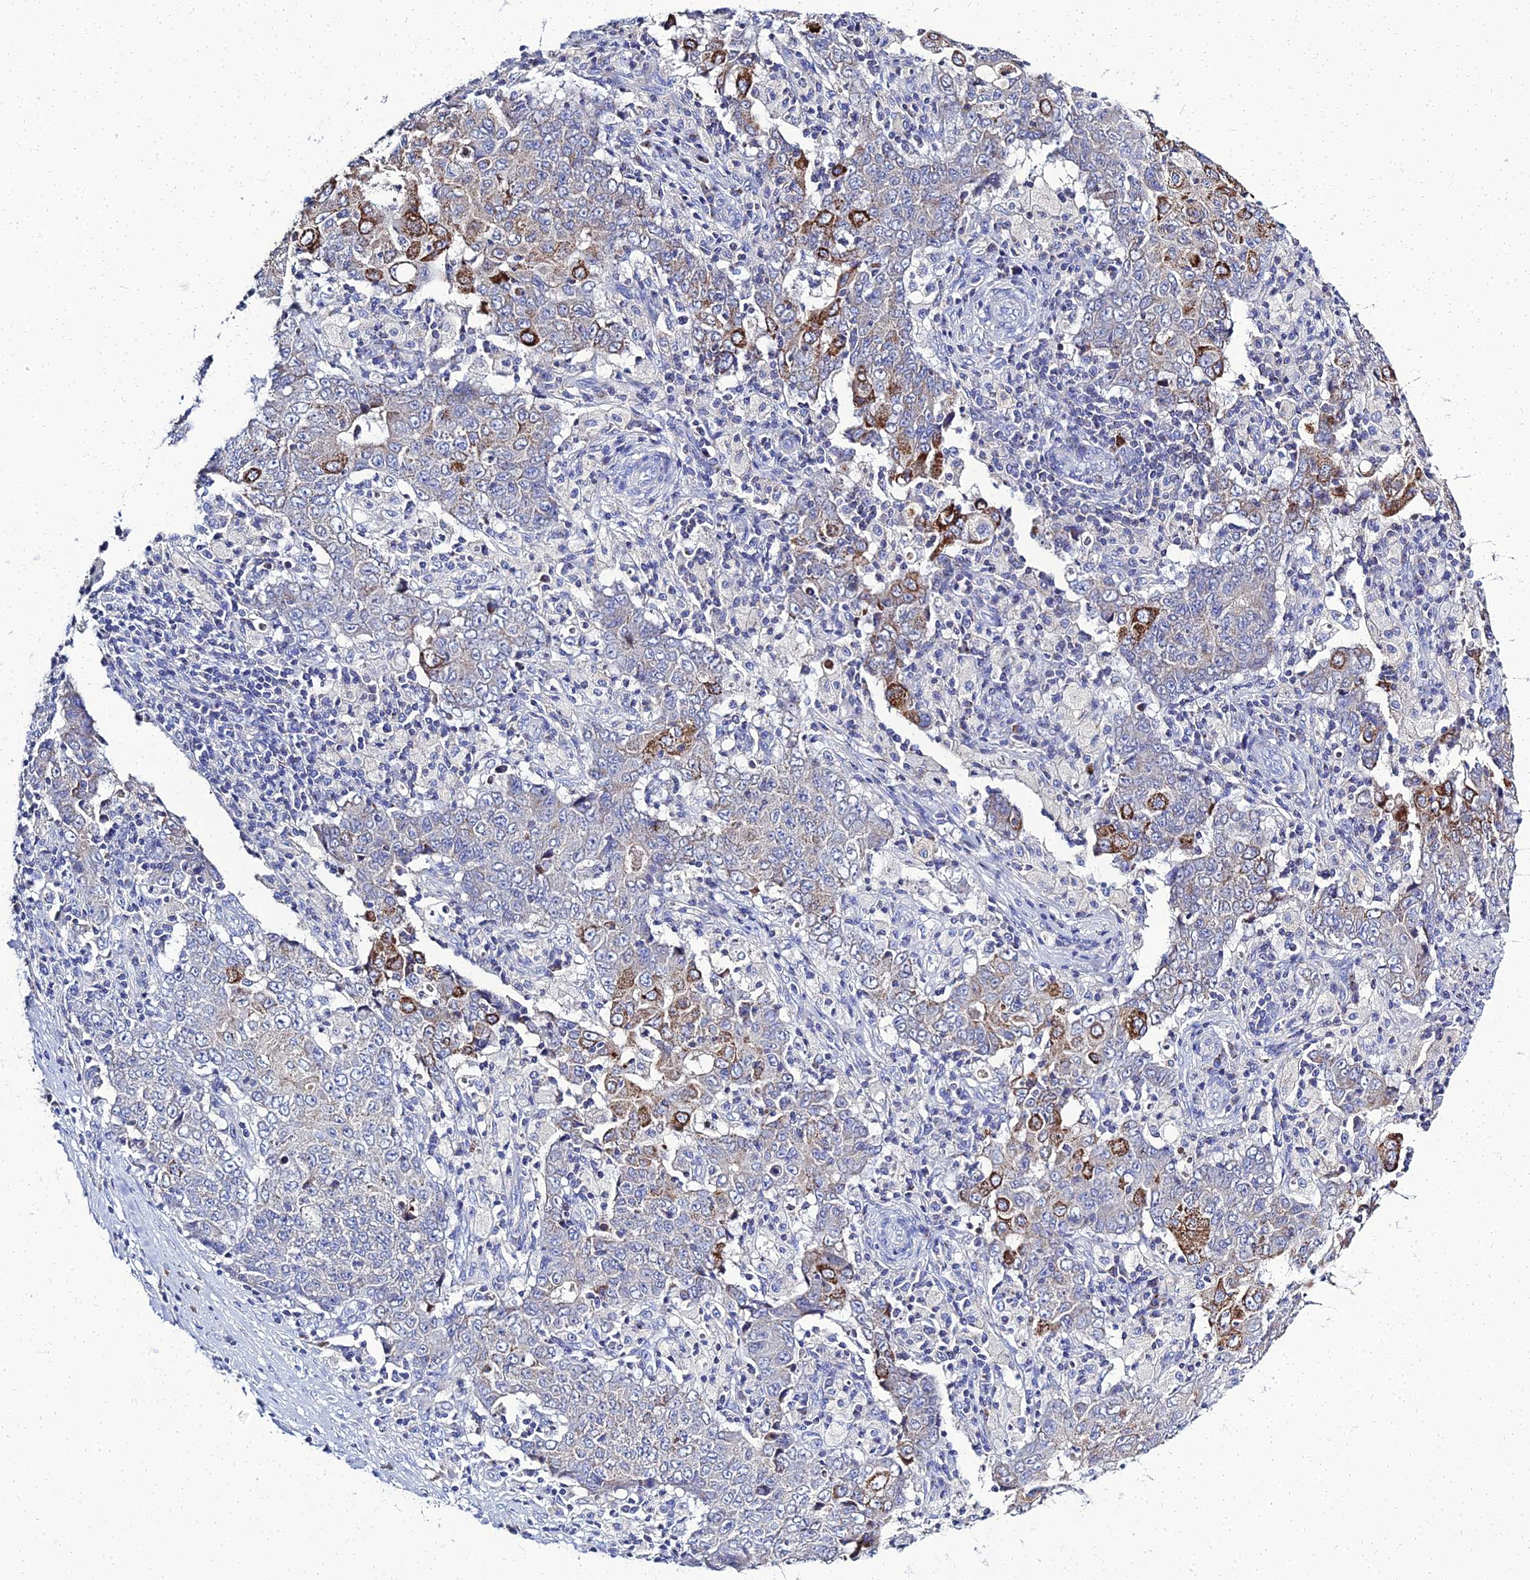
{"staining": {"intensity": "moderate", "quantity": "<25%", "location": "cytoplasmic/membranous"}, "tissue": "ovarian cancer", "cell_type": "Tumor cells", "image_type": "cancer", "snomed": [{"axis": "morphology", "description": "Carcinoma, endometroid"}, {"axis": "topography", "description": "Ovary"}], "caption": "A photomicrograph showing moderate cytoplasmic/membranous expression in approximately <25% of tumor cells in ovarian cancer, as visualized by brown immunohistochemical staining.", "gene": "NPY", "patient": {"sex": "female", "age": 42}}